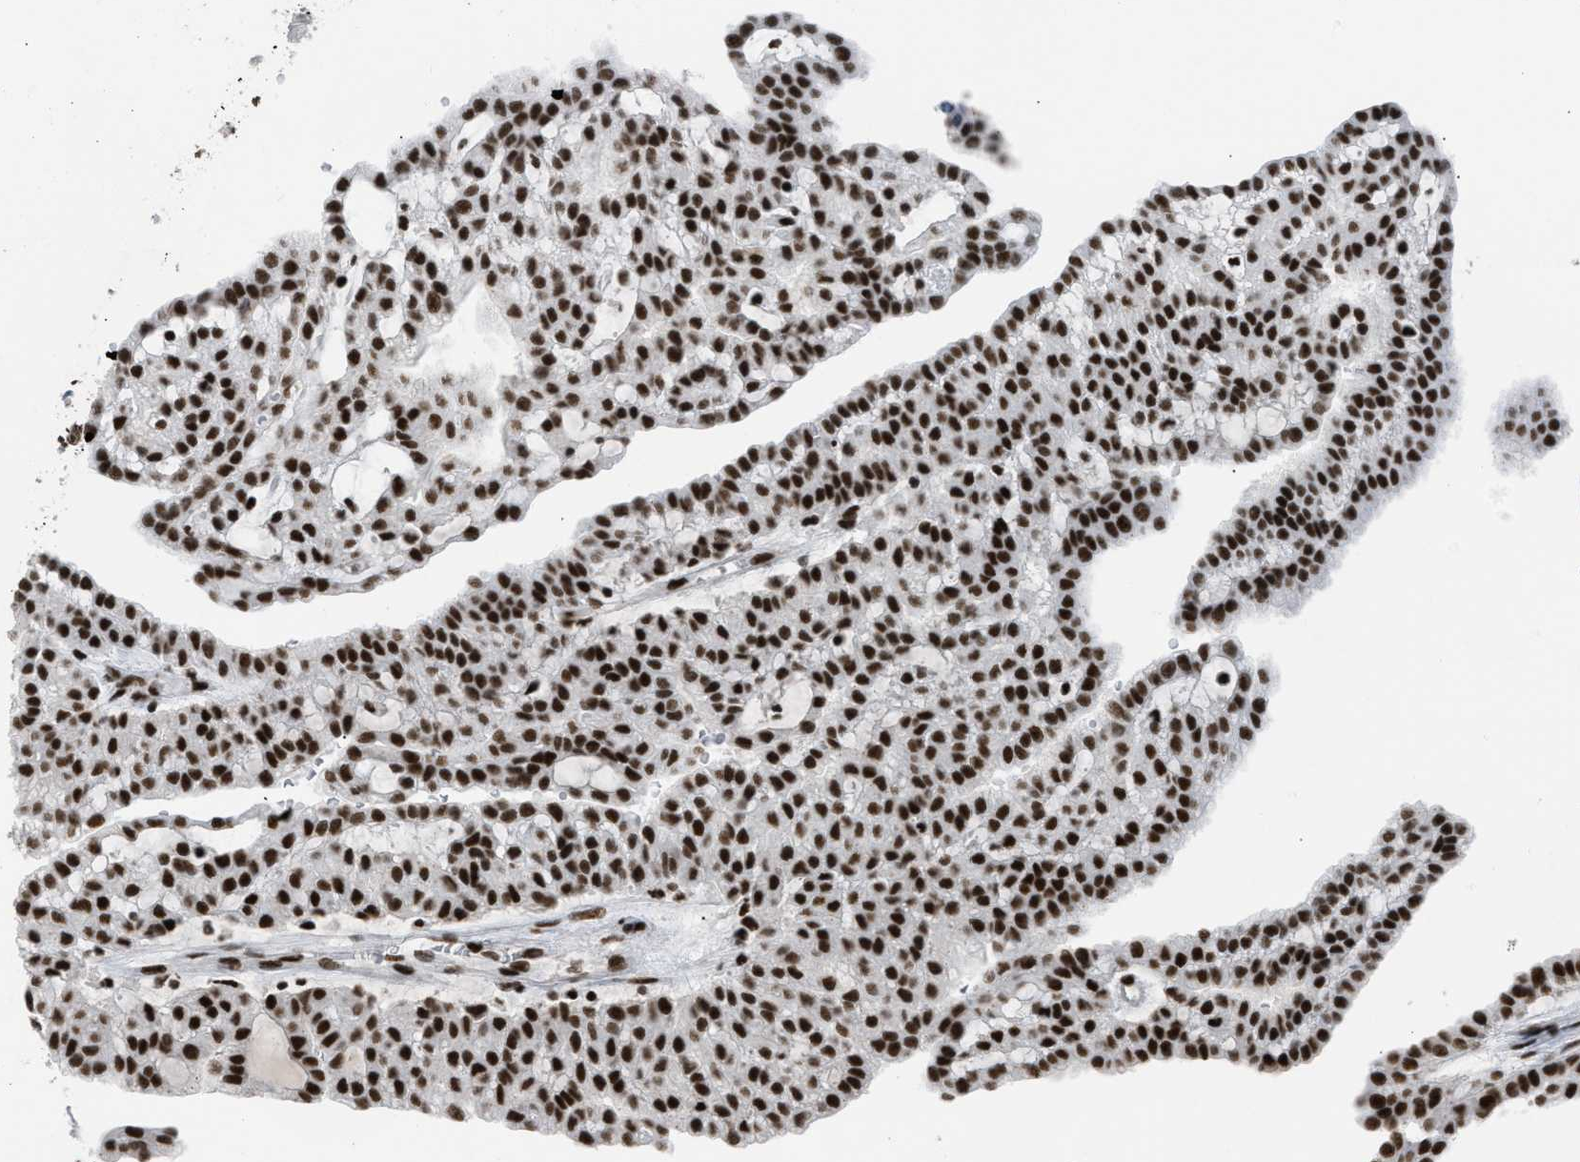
{"staining": {"intensity": "strong", "quantity": ">75%", "location": "nuclear"}, "tissue": "renal cancer", "cell_type": "Tumor cells", "image_type": "cancer", "snomed": [{"axis": "morphology", "description": "Adenocarcinoma, NOS"}, {"axis": "topography", "description": "Kidney"}], "caption": "Renal cancer (adenocarcinoma) stained for a protein (brown) demonstrates strong nuclear positive positivity in about >75% of tumor cells.", "gene": "SCAF4", "patient": {"sex": "male", "age": 63}}